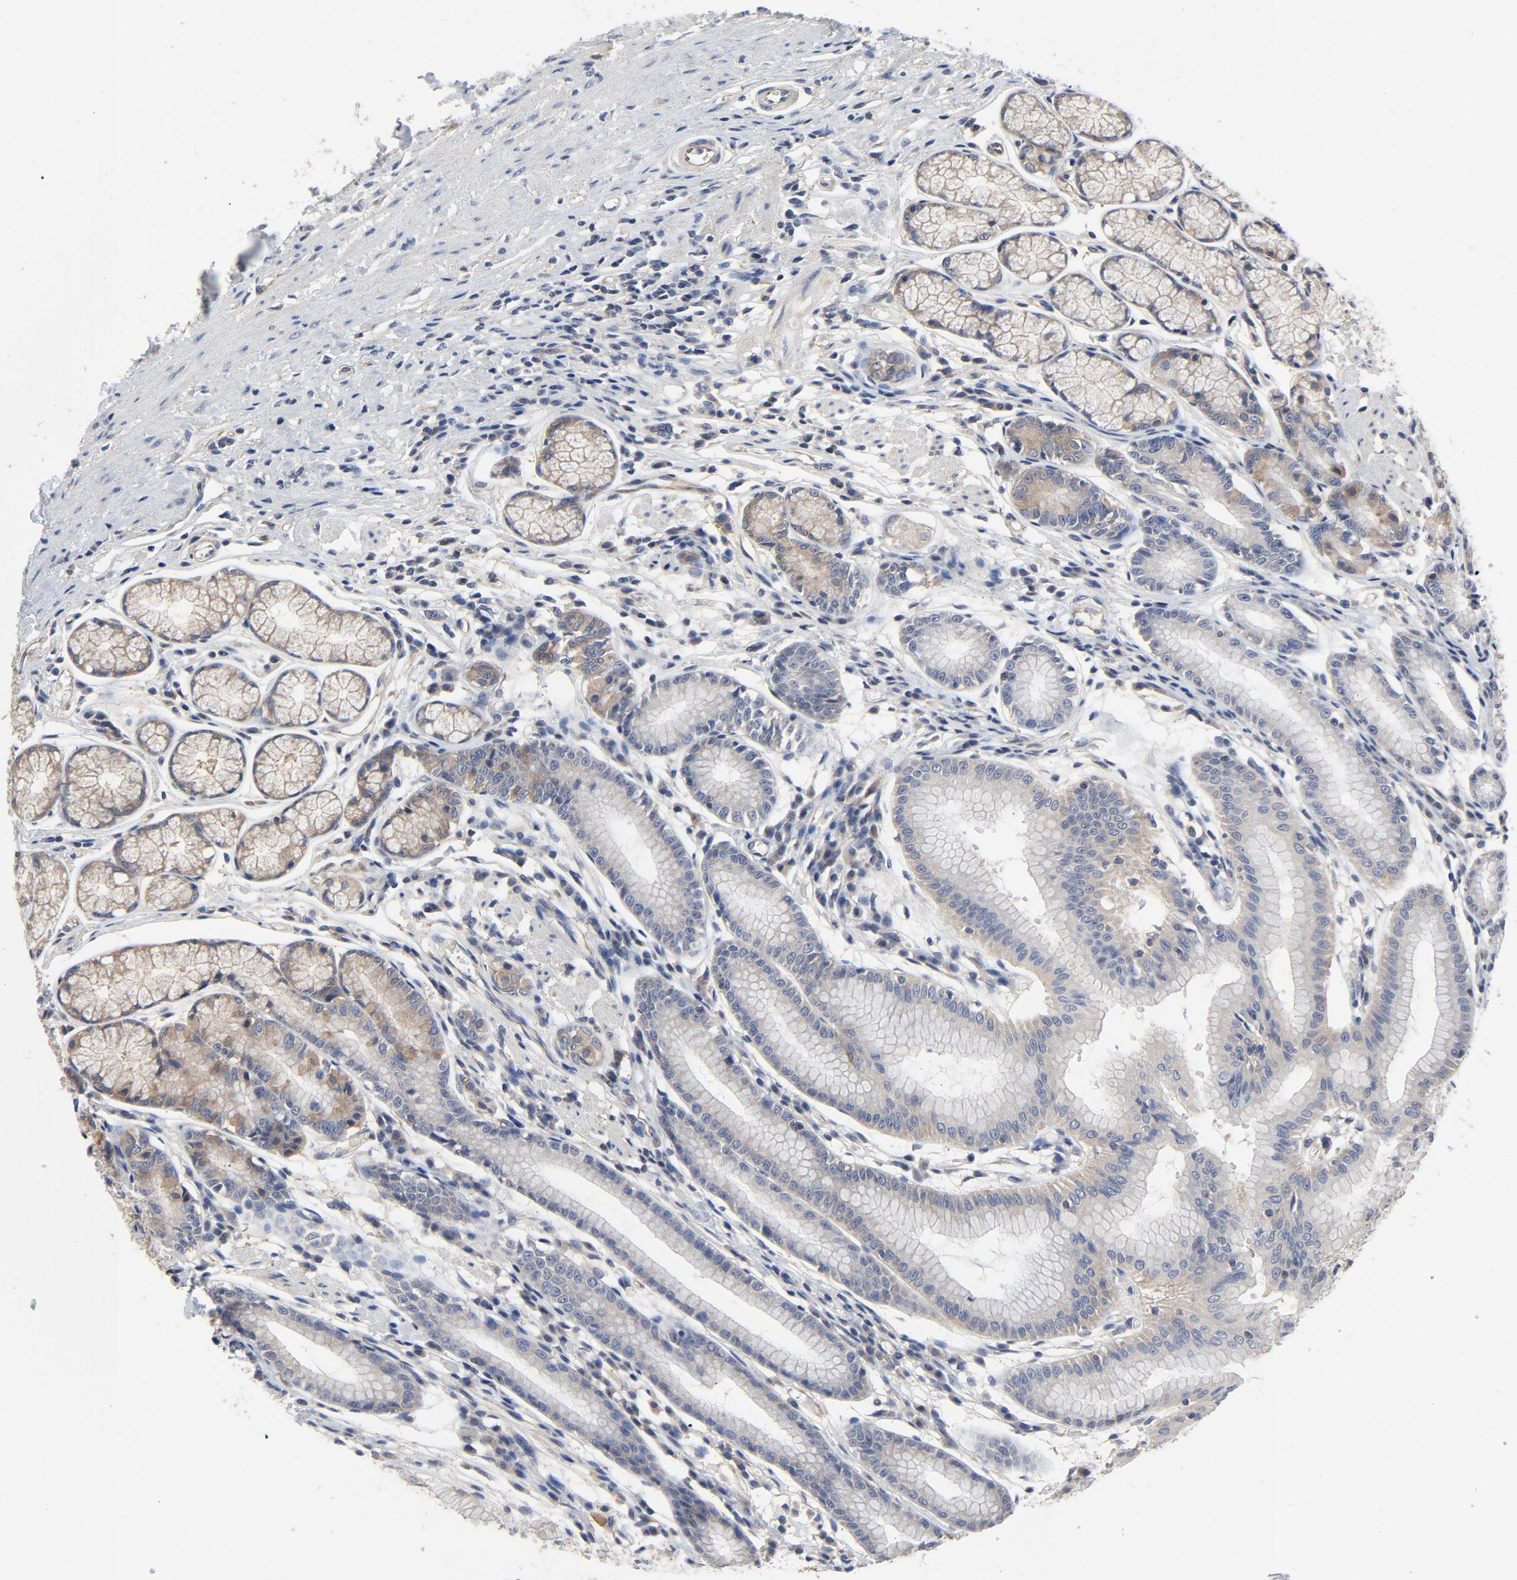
{"staining": {"intensity": "moderate", "quantity": "25%-75%", "location": "cytoplasmic/membranous"}, "tissue": "stomach", "cell_type": "Glandular cells", "image_type": "normal", "snomed": [{"axis": "morphology", "description": "Normal tissue, NOS"}, {"axis": "morphology", "description": "Inflammation, NOS"}, {"axis": "topography", "description": "Stomach, lower"}], "caption": "Approximately 25%-75% of glandular cells in benign human stomach display moderate cytoplasmic/membranous protein expression as visualized by brown immunohistochemical staining.", "gene": "DYNLT3", "patient": {"sex": "male", "age": 59}}